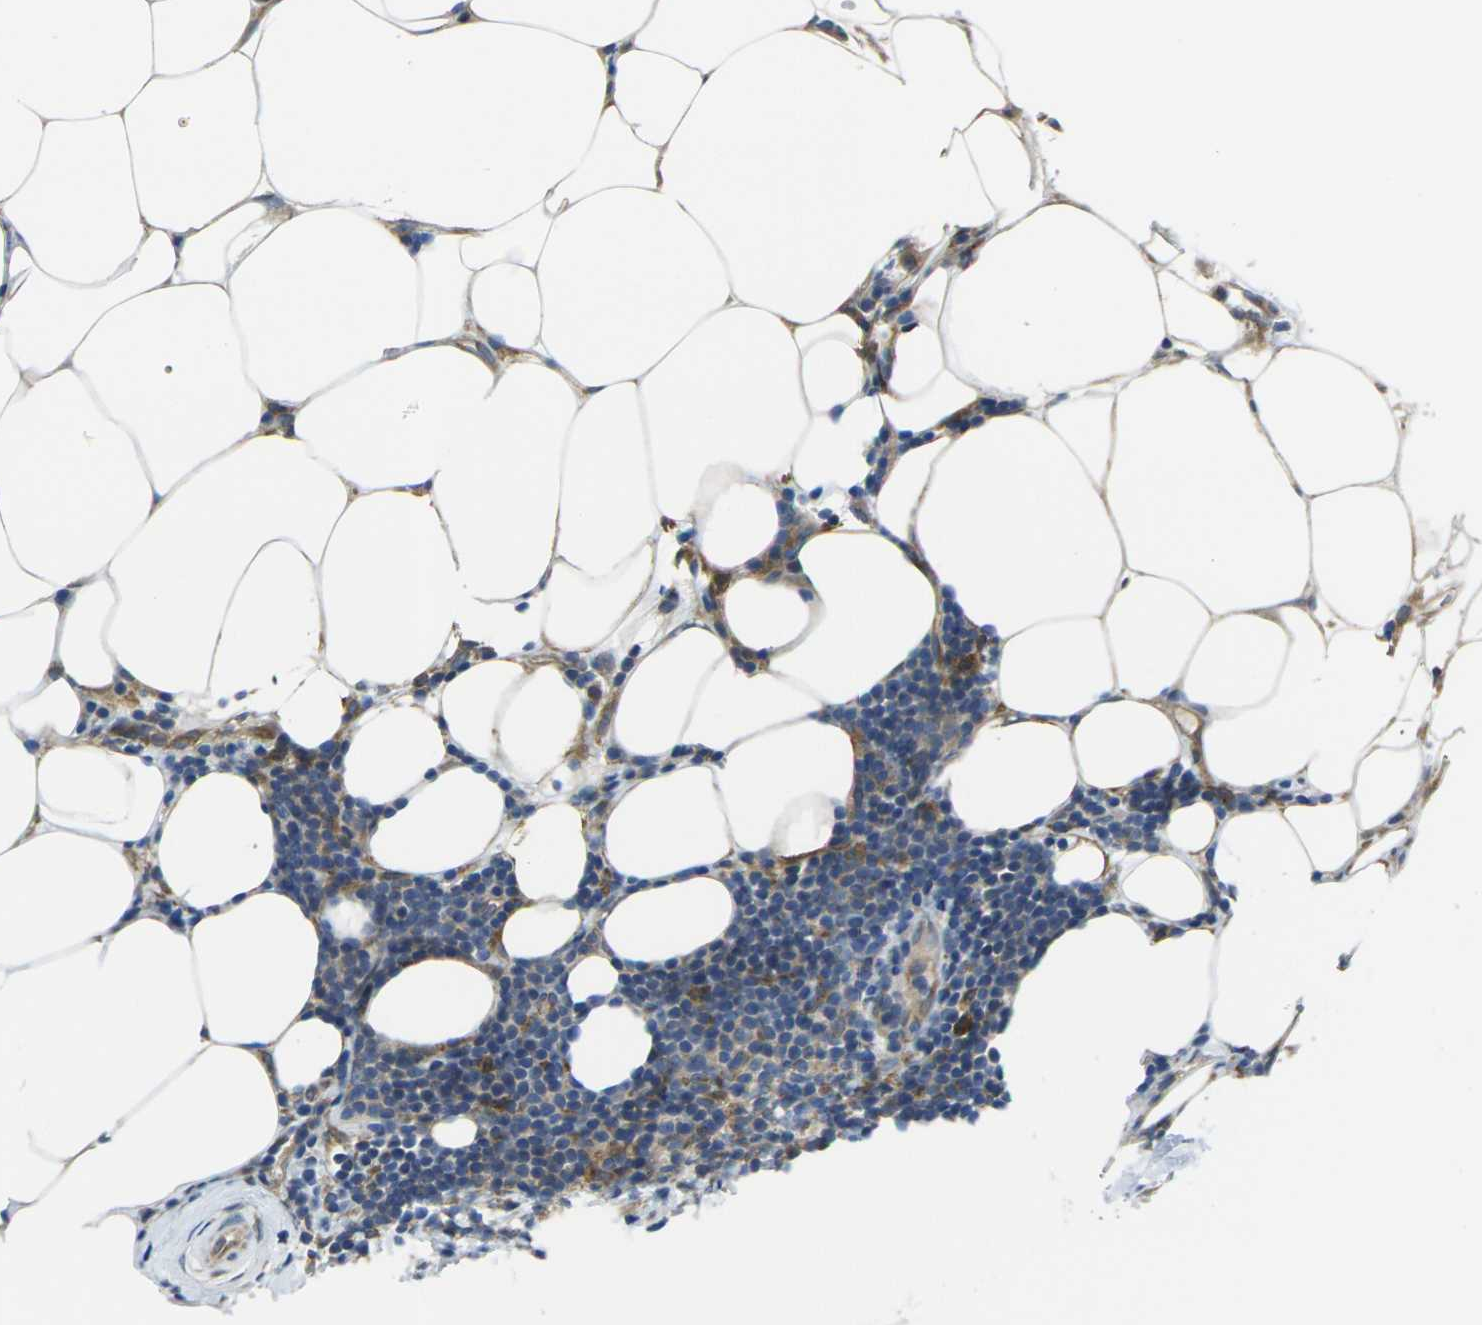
{"staining": {"intensity": "negative", "quantity": "none", "location": "none"}, "tissue": "breast cancer", "cell_type": "Tumor cells", "image_type": "cancer", "snomed": [{"axis": "morphology", "description": "Duct carcinoma"}, {"axis": "topography", "description": "Breast"}], "caption": "Immunohistochemistry of human breast cancer (invasive ductal carcinoma) displays no expression in tumor cells.", "gene": "FZD1", "patient": {"sex": "female", "age": 37}}